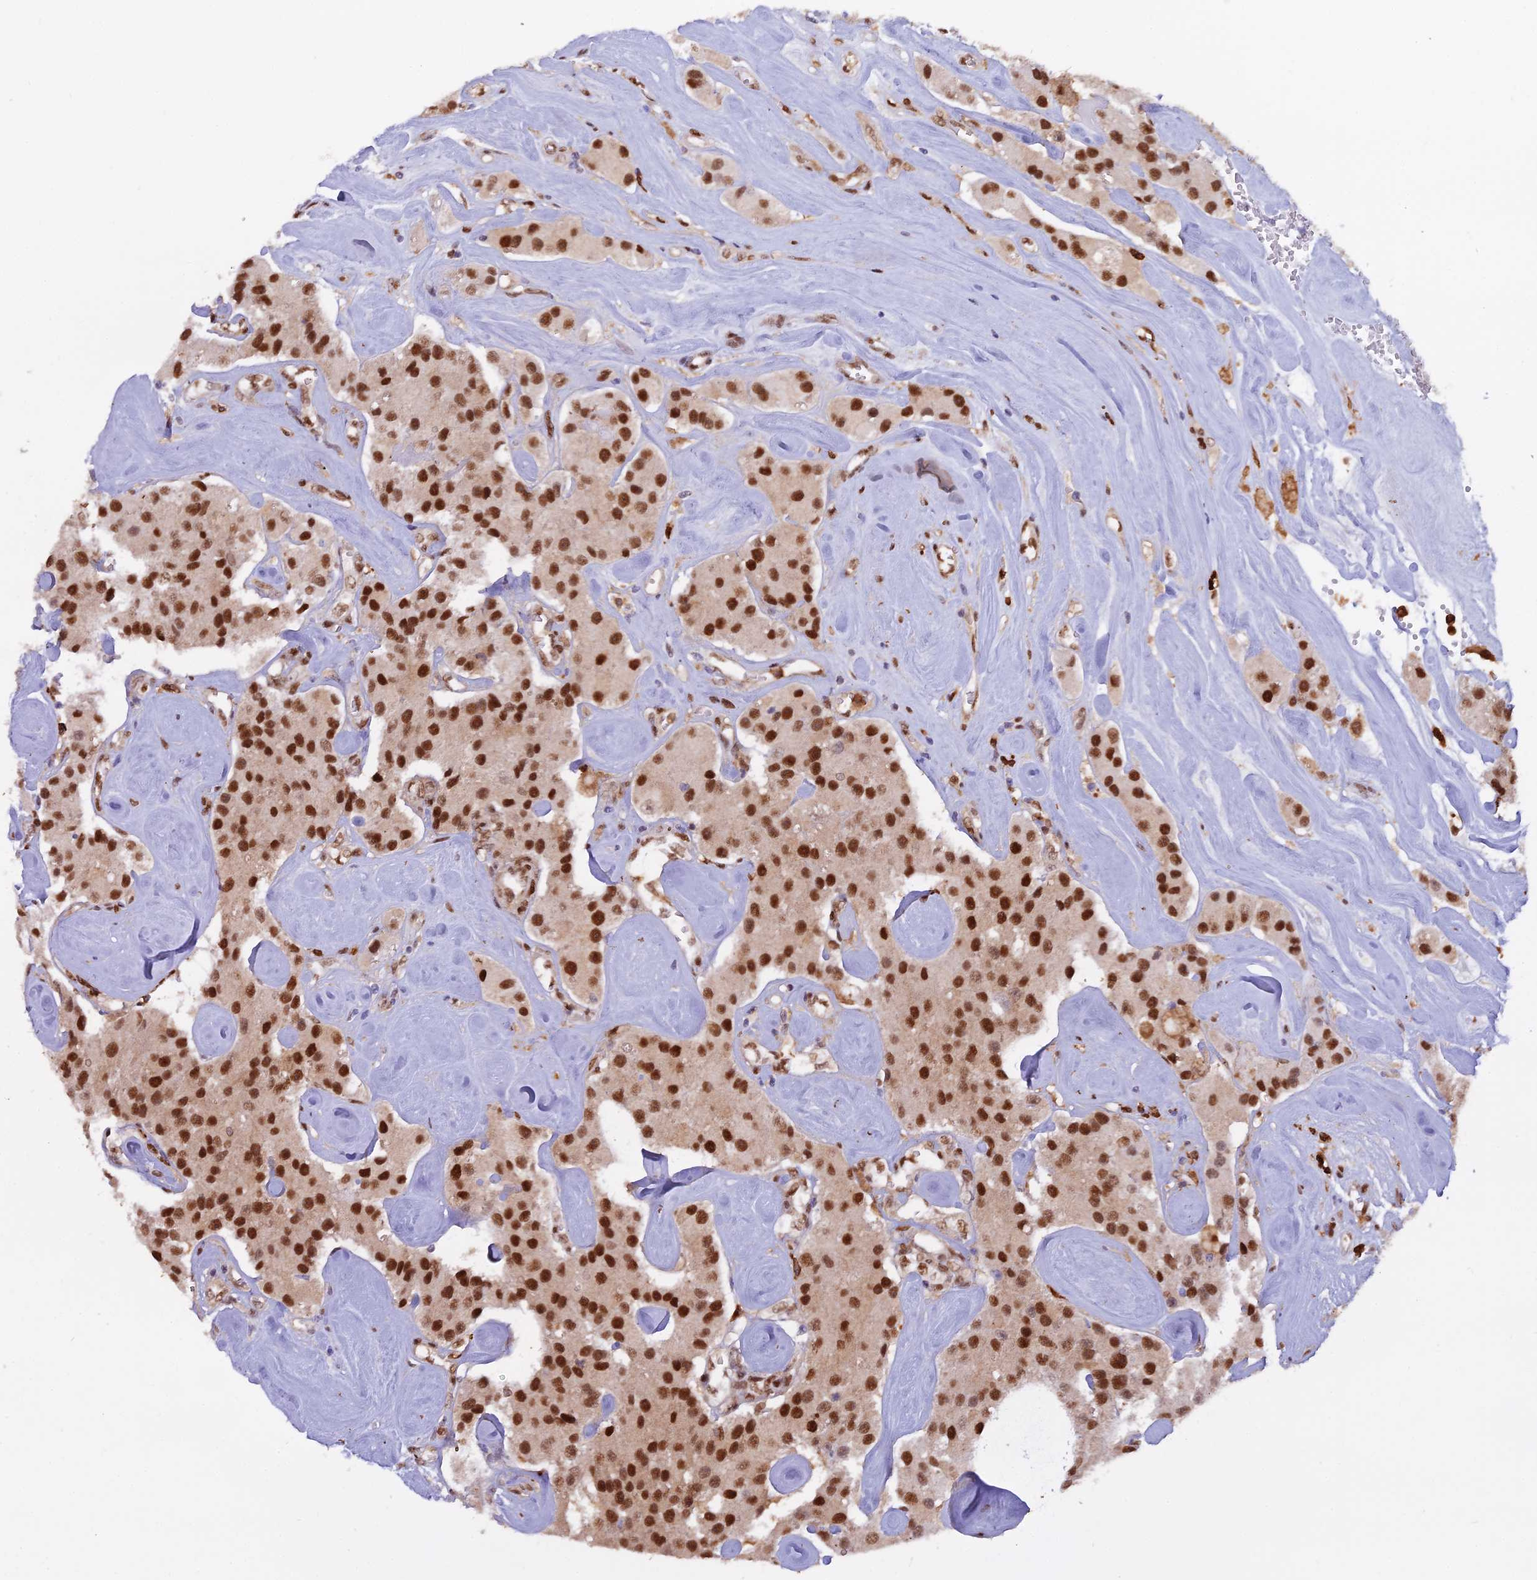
{"staining": {"intensity": "strong", "quantity": ">75%", "location": "nuclear"}, "tissue": "carcinoid", "cell_type": "Tumor cells", "image_type": "cancer", "snomed": [{"axis": "morphology", "description": "Carcinoid, malignant, NOS"}, {"axis": "topography", "description": "Pancreas"}], "caption": "About >75% of tumor cells in human malignant carcinoid show strong nuclear protein staining as visualized by brown immunohistochemical staining.", "gene": "NPEPL1", "patient": {"sex": "male", "age": 41}}